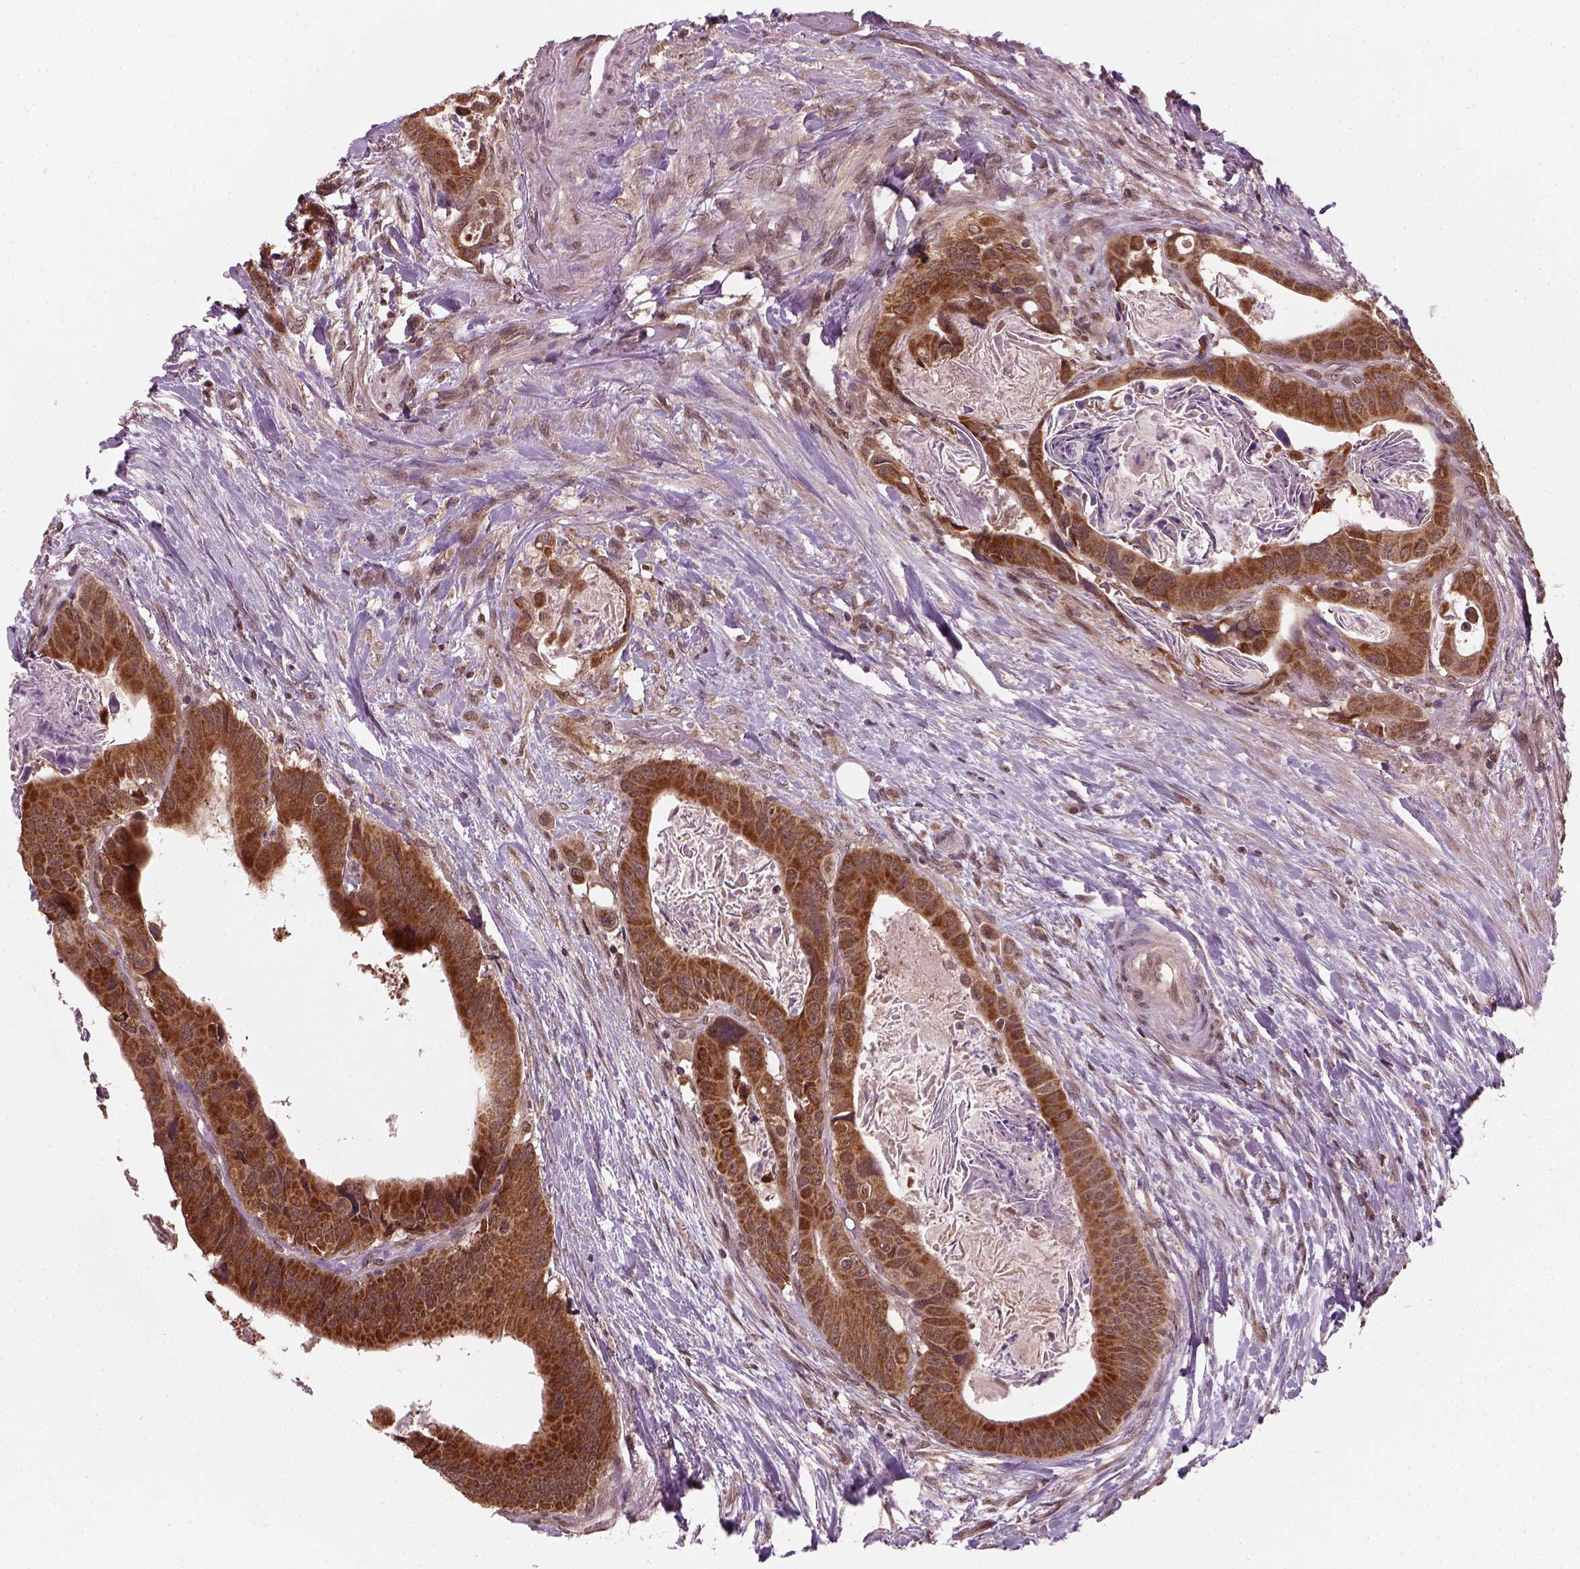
{"staining": {"intensity": "strong", "quantity": ">75%", "location": "cytoplasmic/membranous"}, "tissue": "colorectal cancer", "cell_type": "Tumor cells", "image_type": "cancer", "snomed": [{"axis": "morphology", "description": "Adenocarcinoma, NOS"}, {"axis": "topography", "description": "Rectum"}], "caption": "Adenocarcinoma (colorectal) stained with a brown dye demonstrates strong cytoplasmic/membranous positive positivity in about >75% of tumor cells.", "gene": "NUDT9", "patient": {"sex": "male", "age": 64}}